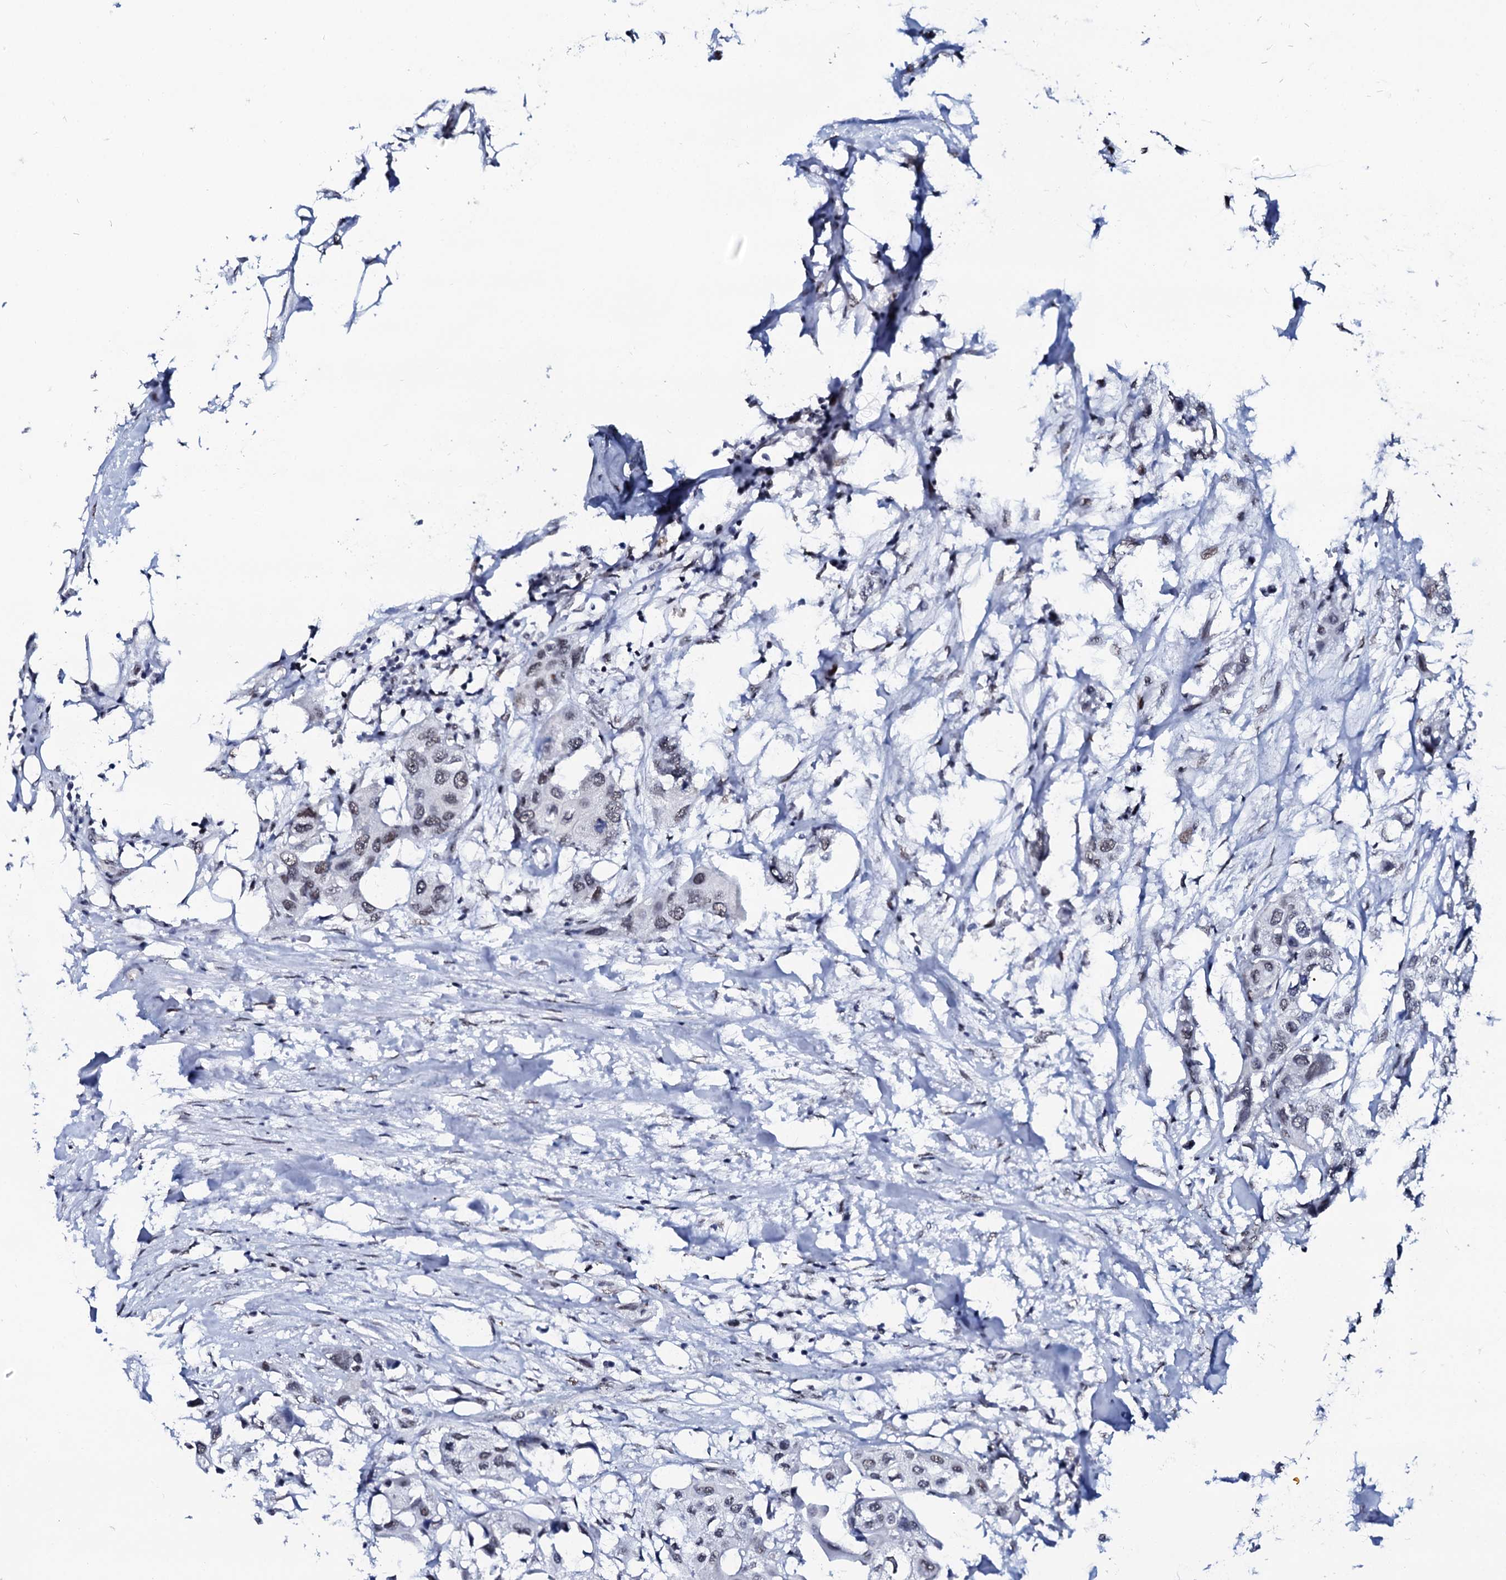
{"staining": {"intensity": "negative", "quantity": "none", "location": "none"}, "tissue": "urothelial cancer", "cell_type": "Tumor cells", "image_type": "cancer", "snomed": [{"axis": "morphology", "description": "Urothelial carcinoma, High grade"}, {"axis": "topography", "description": "Urinary bladder"}], "caption": "A histopathology image of urothelial carcinoma (high-grade) stained for a protein exhibits no brown staining in tumor cells. (DAB immunohistochemistry with hematoxylin counter stain).", "gene": "SPATA19", "patient": {"sex": "male", "age": 64}}